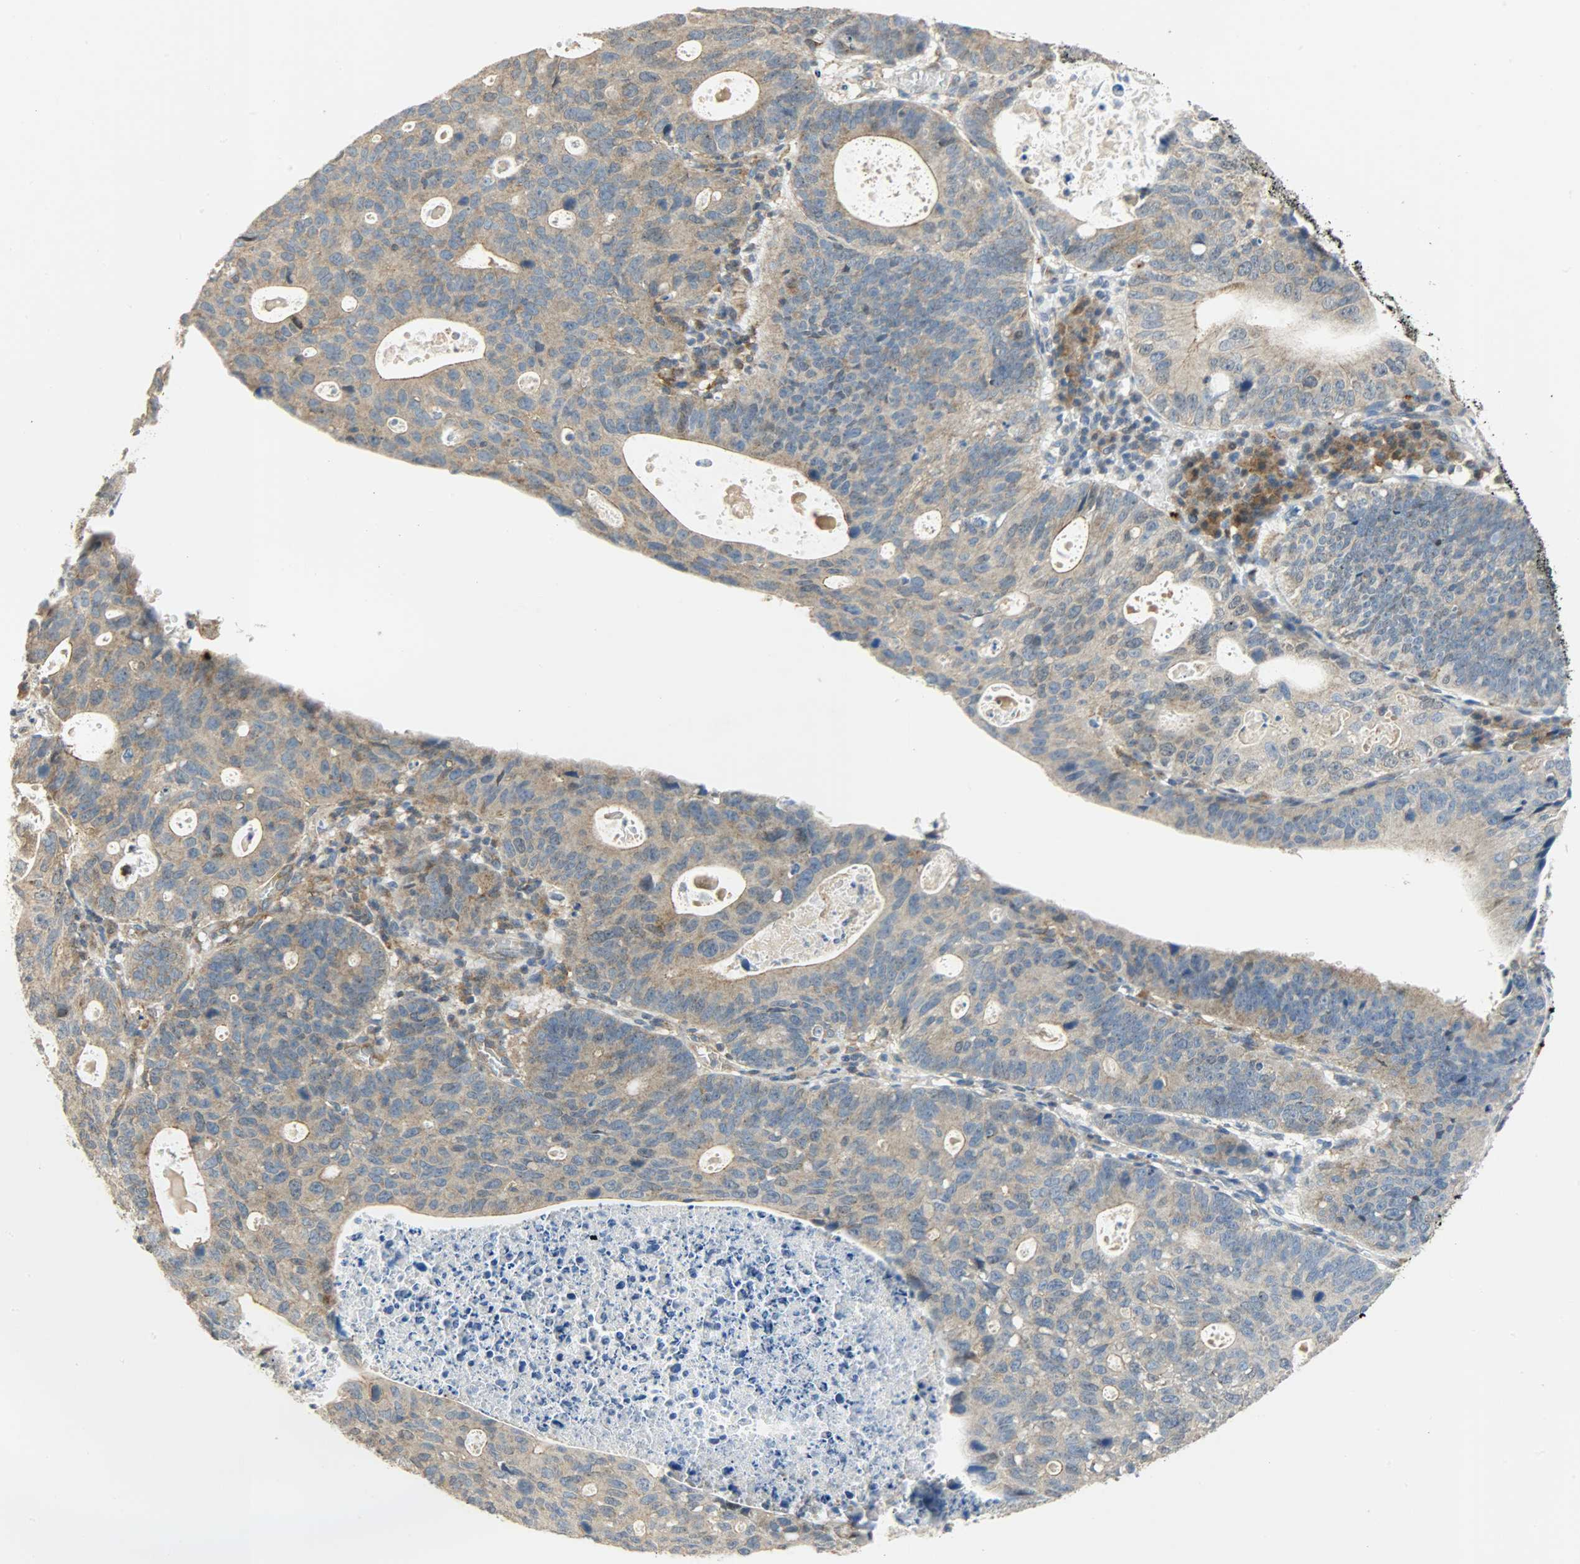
{"staining": {"intensity": "moderate", "quantity": ">75%", "location": "cytoplasmic/membranous"}, "tissue": "stomach cancer", "cell_type": "Tumor cells", "image_type": "cancer", "snomed": [{"axis": "morphology", "description": "Adenocarcinoma, NOS"}, {"axis": "topography", "description": "Stomach"}], "caption": "Brown immunohistochemical staining in adenocarcinoma (stomach) exhibits moderate cytoplasmic/membranous staining in approximately >75% of tumor cells.", "gene": "GIT2", "patient": {"sex": "male", "age": 59}}